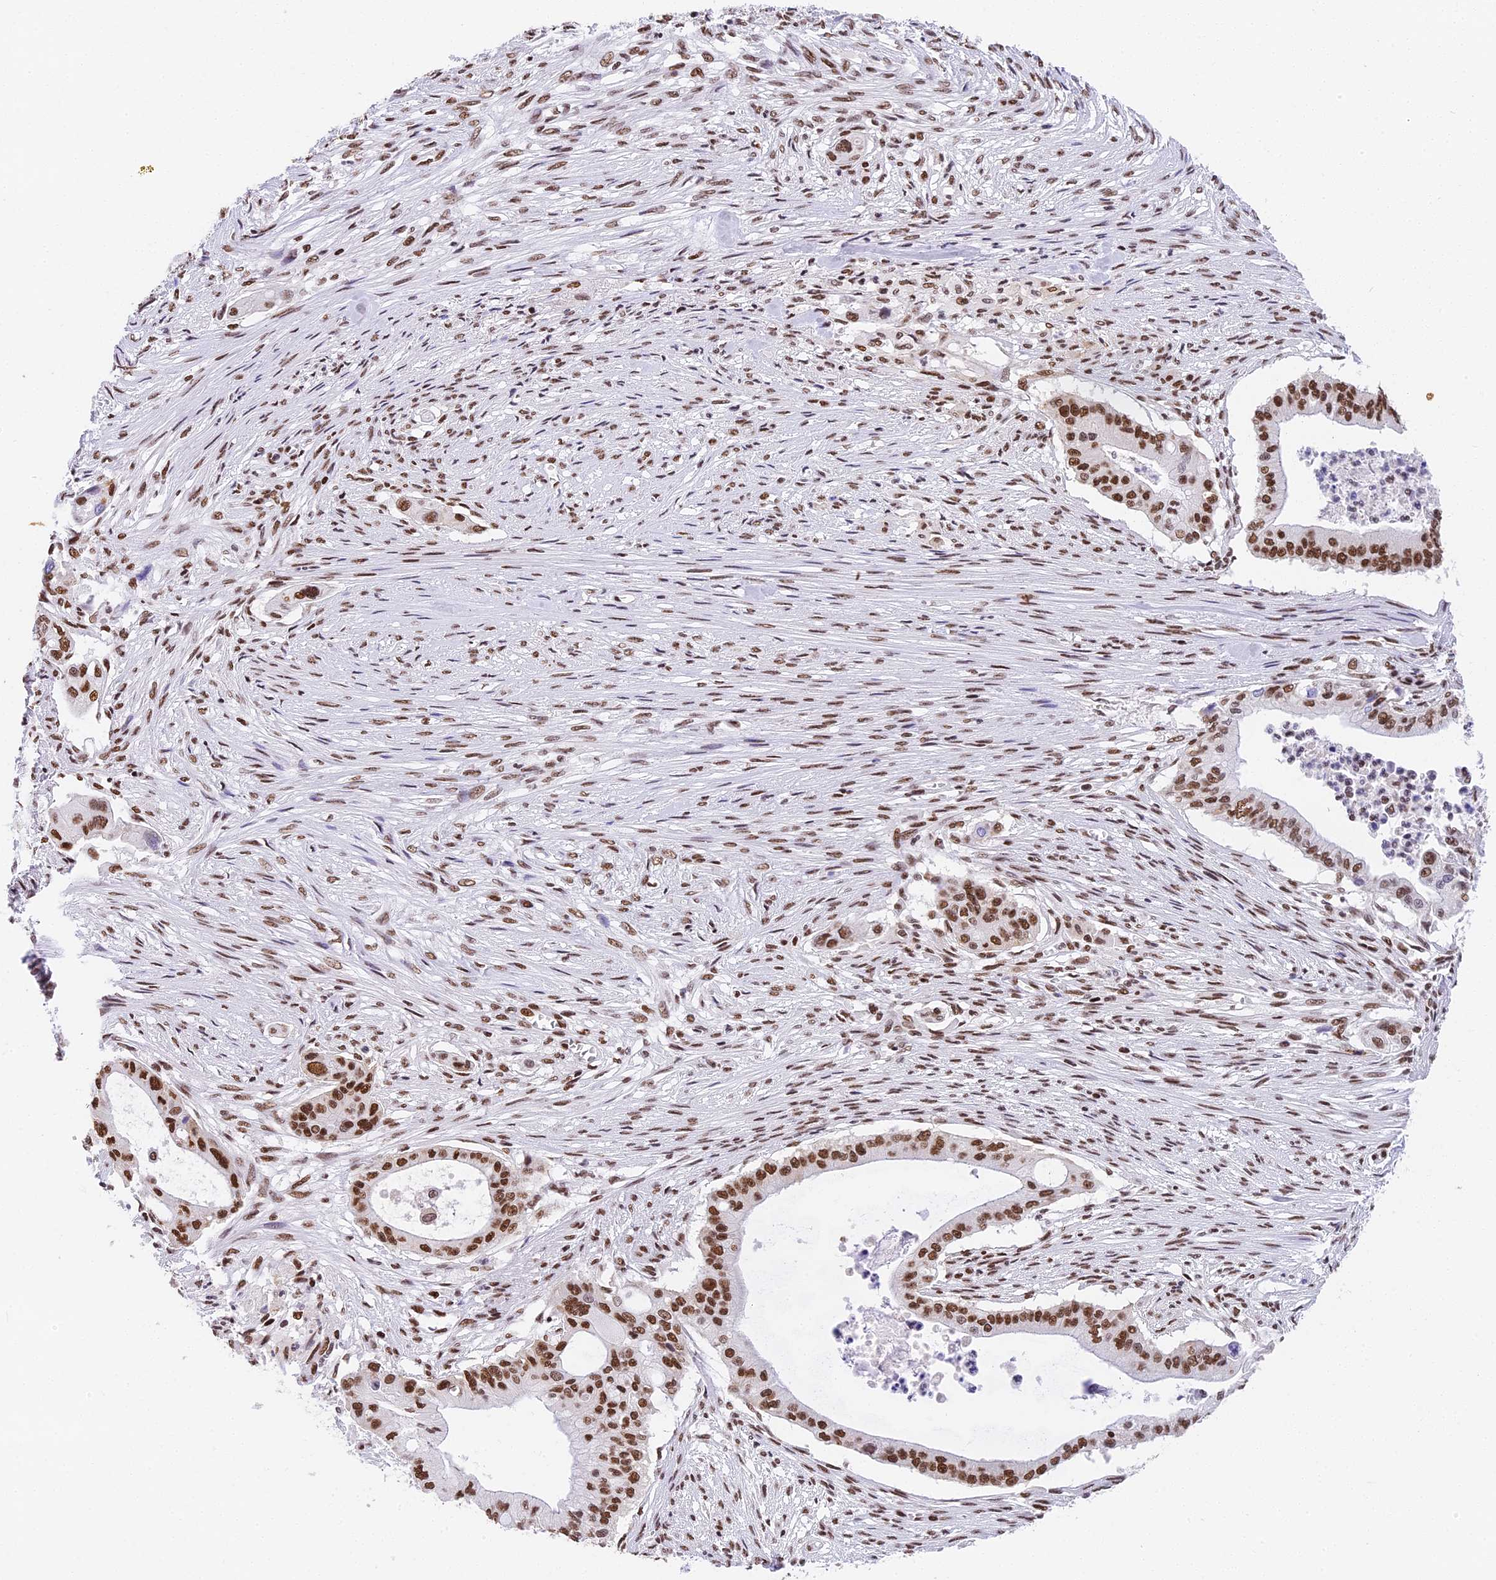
{"staining": {"intensity": "strong", "quantity": ">75%", "location": "nuclear"}, "tissue": "pancreatic cancer", "cell_type": "Tumor cells", "image_type": "cancer", "snomed": [{"axis": "morphology", "description": "Adenocarcinoma, NOS"}, {"axis": "topography", "description": "Pancreas"}], "caption": "A high-resolution image shows immunohistochemistry staining of pancreatic cancer, which shows strong nuclear positivity in approximately >75% of tumor cells. The protein is stained brown, and the nuclei are stained in blue (DAB (3,3'-diaminobenzidine) IHC with brightfield microscopy, high magnification).", "gene": "SBNO1", "patient": {"sex": "male", "age": 46}}